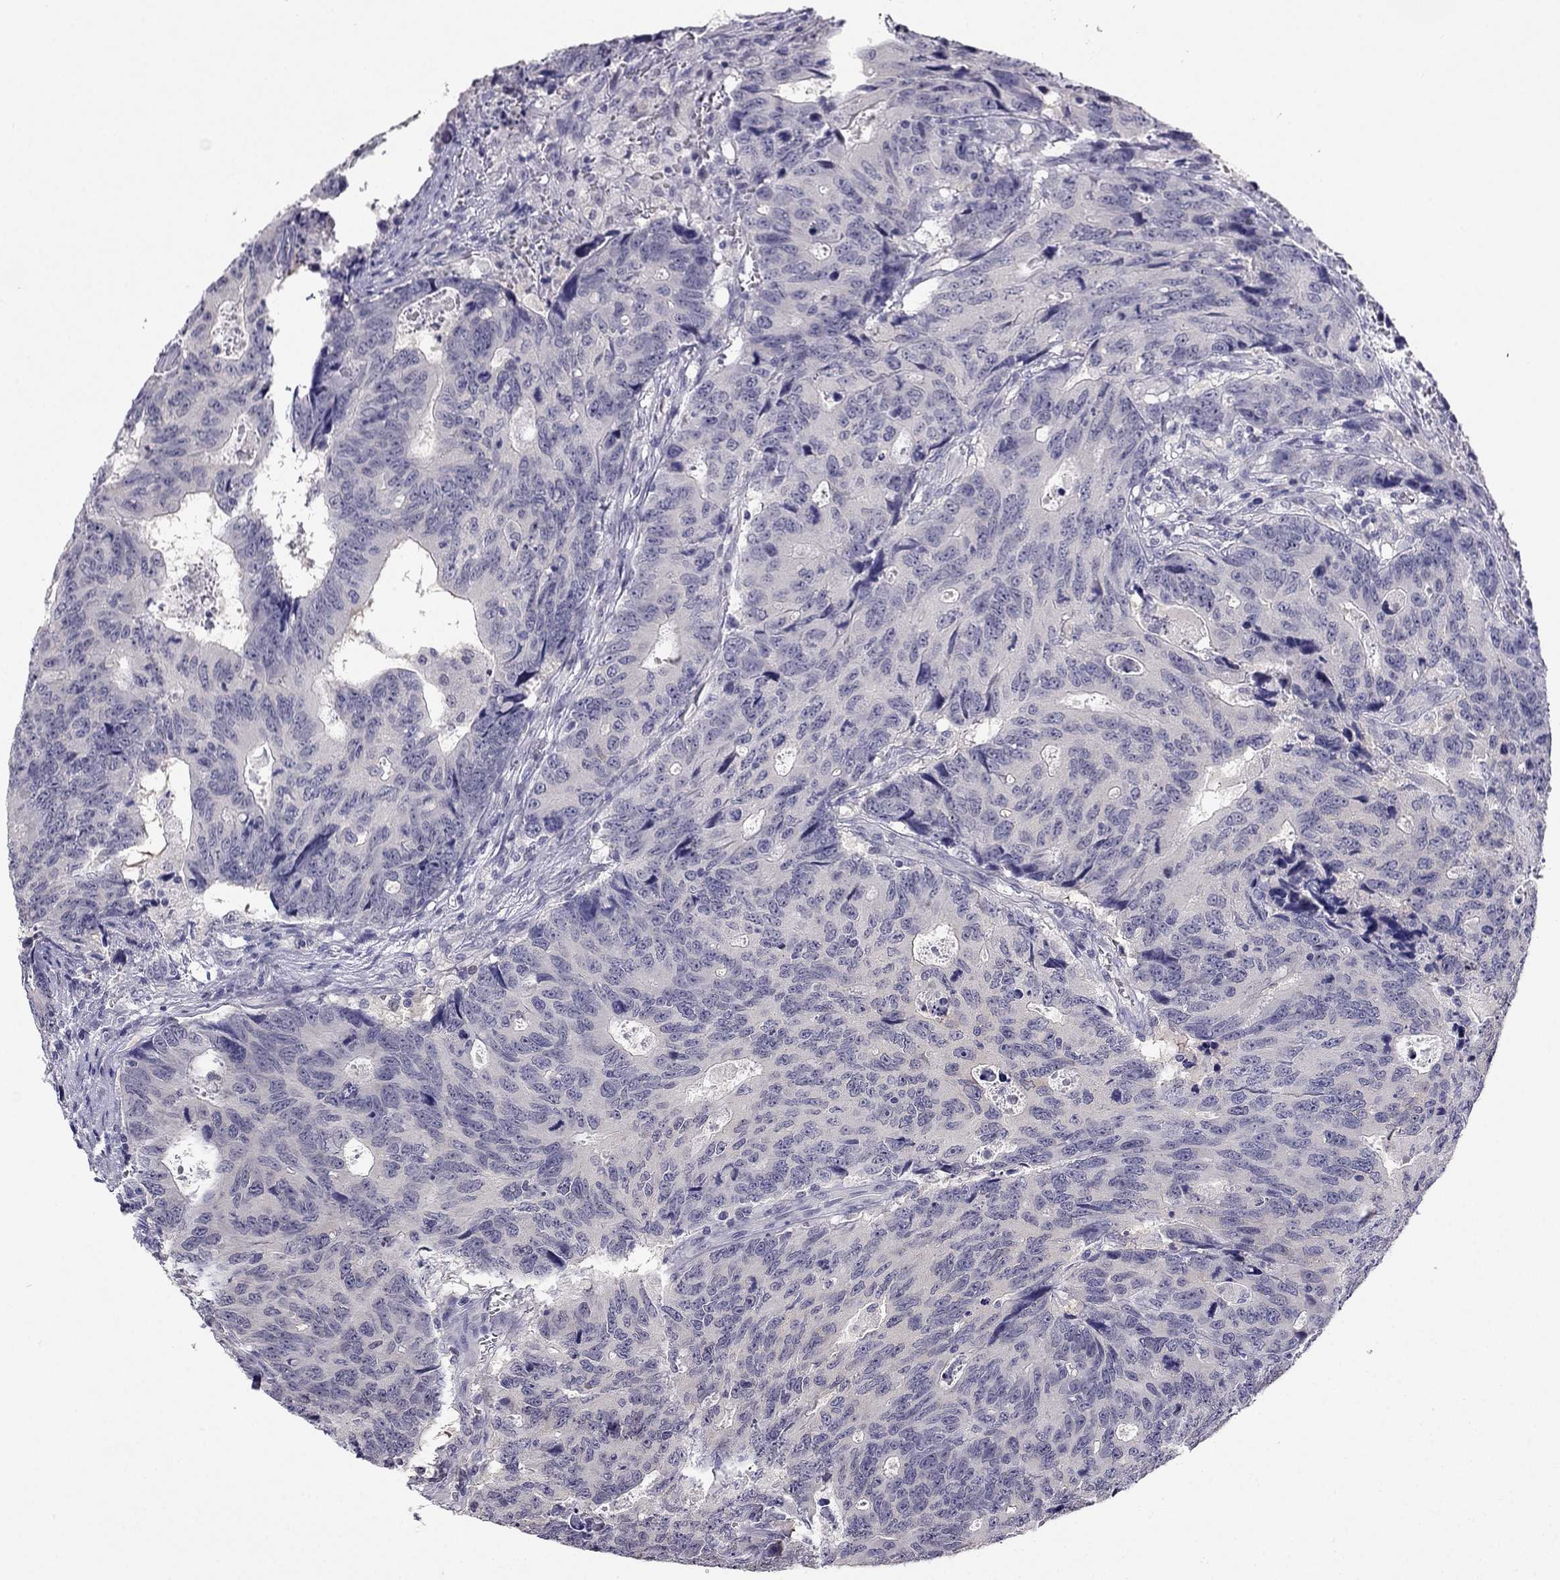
{"staining": {"intensity": "negative", "quantity": "none", "location": "none"}, "tissue": "colorectal cancer", "cell_type": "Tumor cells", "image_type": "cancer", "snomed": [{"axis": "morphology", "description": "Adenocarcinoma, NOS"}, {"axis": "topography", "description": "Colon"}], "caption": "This image is of adenocarcinoma (colorectal) stained with immunohistochemistry to label a protein in brown with the nuclei are counter-stained blue. There is no expression in tumor cells.", "gene": "C16orf89", "patient": {"sex": "female", "age": 77}}